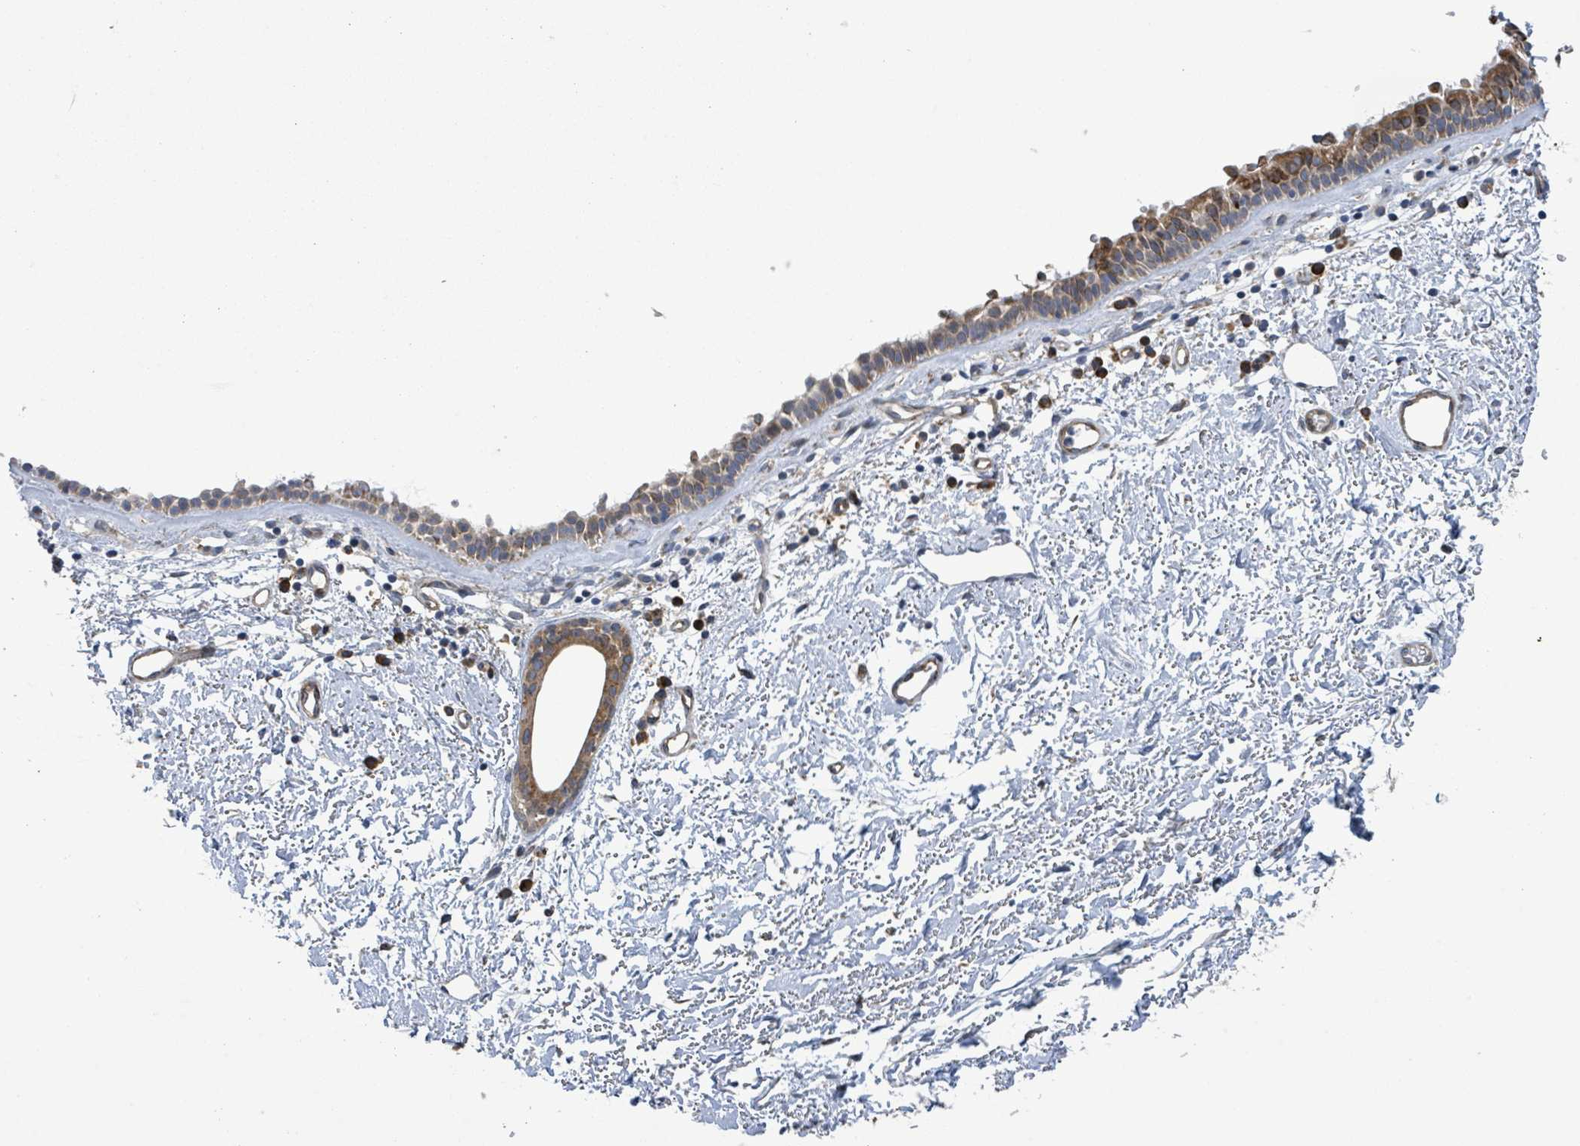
{"staining": {"intensity": "moderate", "quantity": ">75%", "location": "cytoplasmic/membranous"}, "tissue": "nasopharynx", "cell_type": "Respiratory epithelial cells", "image_type": "normal", "snomed": [{"axis": "morphology", "description": "Normal tissue, NOS"}, {"axis": "topography", "description": "Cartilage tissue"}, {"axis": "topography", "description": "Nasopharynx"}], "caption": "Immunohistochemistry (DAB) staining of benign human nasopharynx exhibits moderate cytoplasmic/membranous protein staining in approximately >75% of respiratory epithelial cells.", "gene": "NOMO1", "patient": {"sex": "male", "age": 56}}